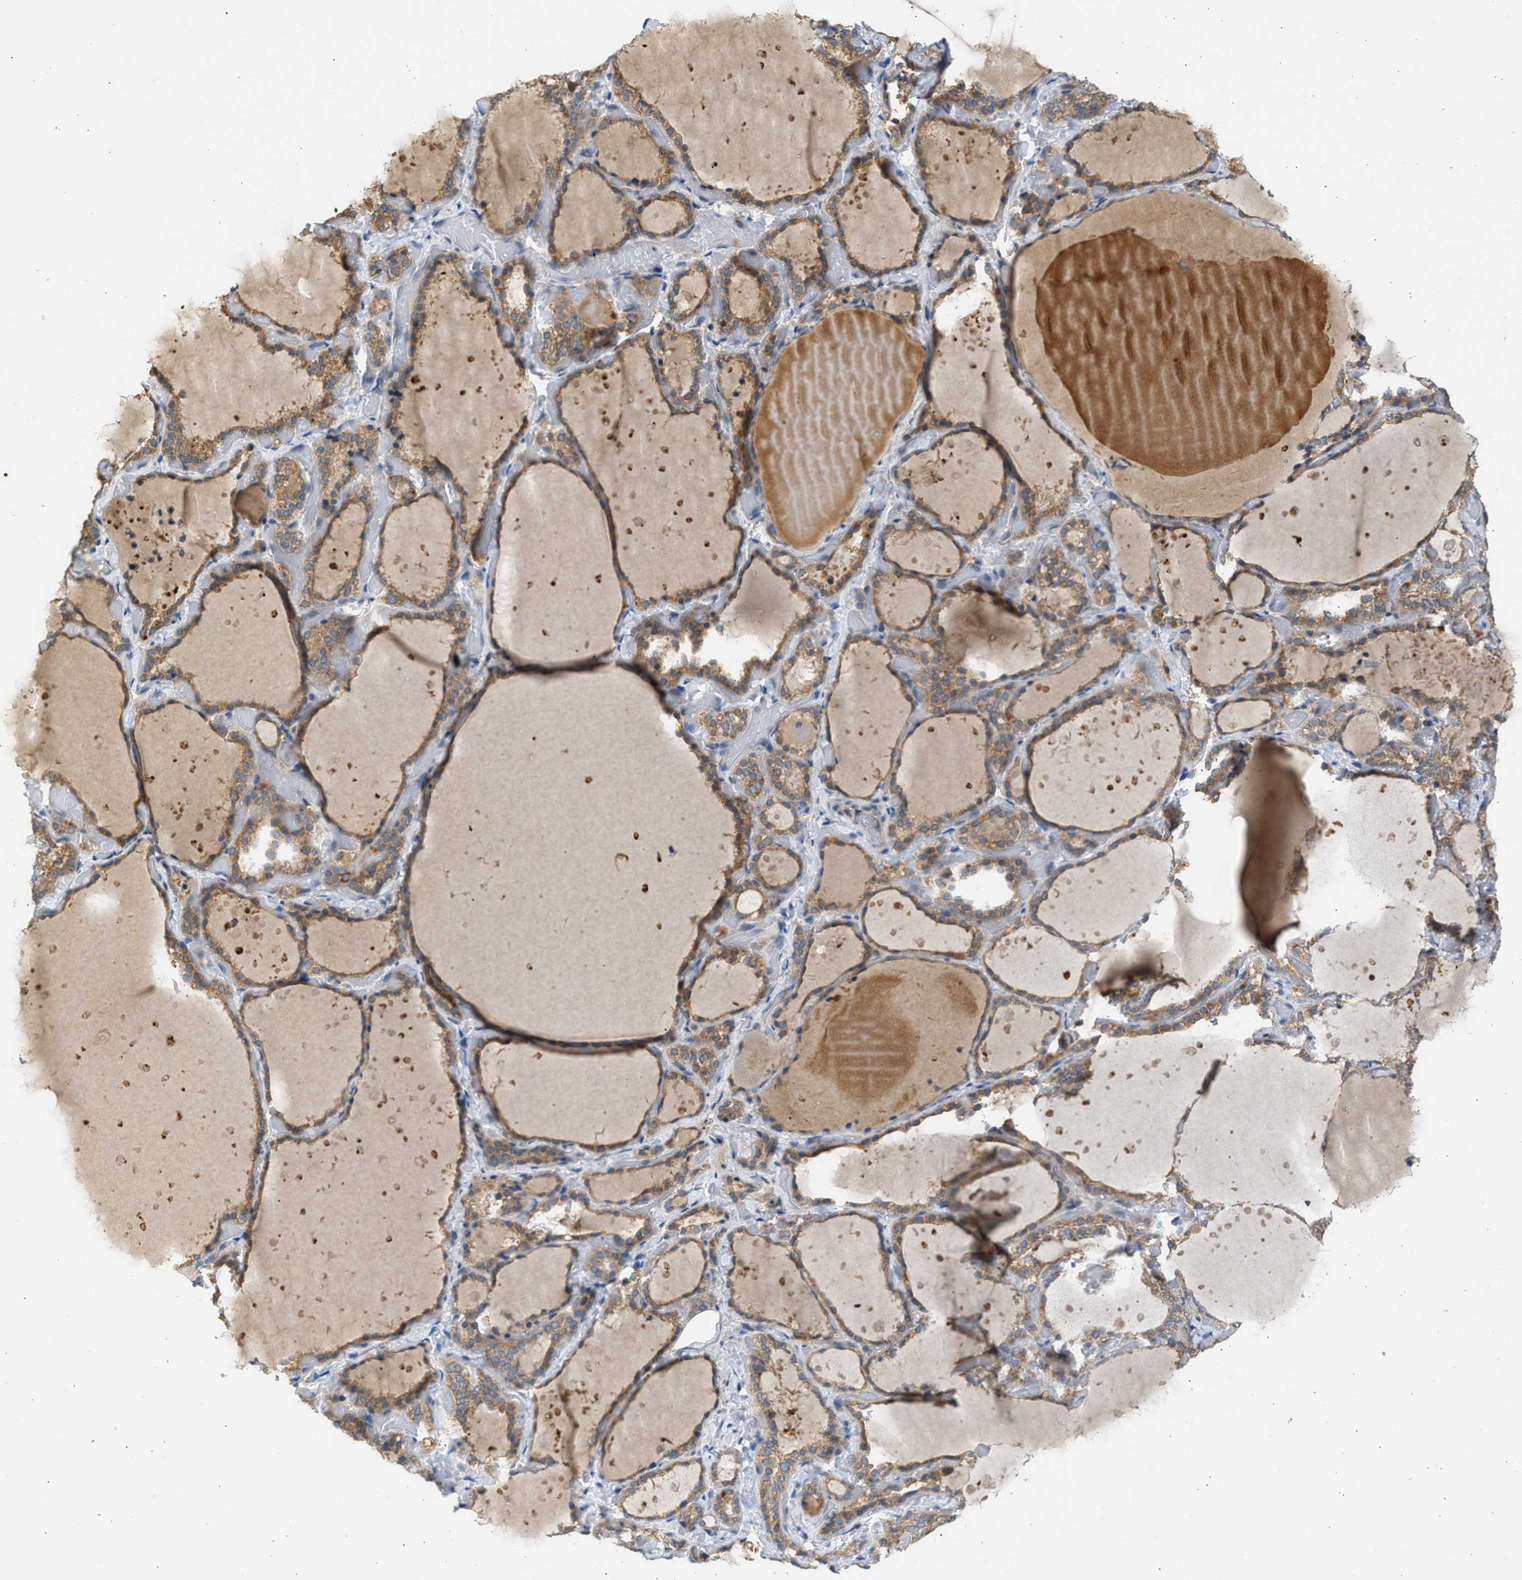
{"staining": {"intensity": "moderate", "quantity": ">75%", "location": "cytoplasmic/membranous"}, "tissue": "thyroid gland", "cell_type": "Glandular cells", "image_type": "normal", "snomed": [{"axis": "morphology", "description": "Normal tissue, NOS"}, {"axis": "topography", "description": "Thyroid gland"}], "caption": "Immunohistochemical staining of normal thyroid gland reveals medium levels of moderate cytoplasmic/membranous expression in about >75% of glandular cells.", "gene": "CYP1A1", "patient": {"sex": "female", "age": 44}}